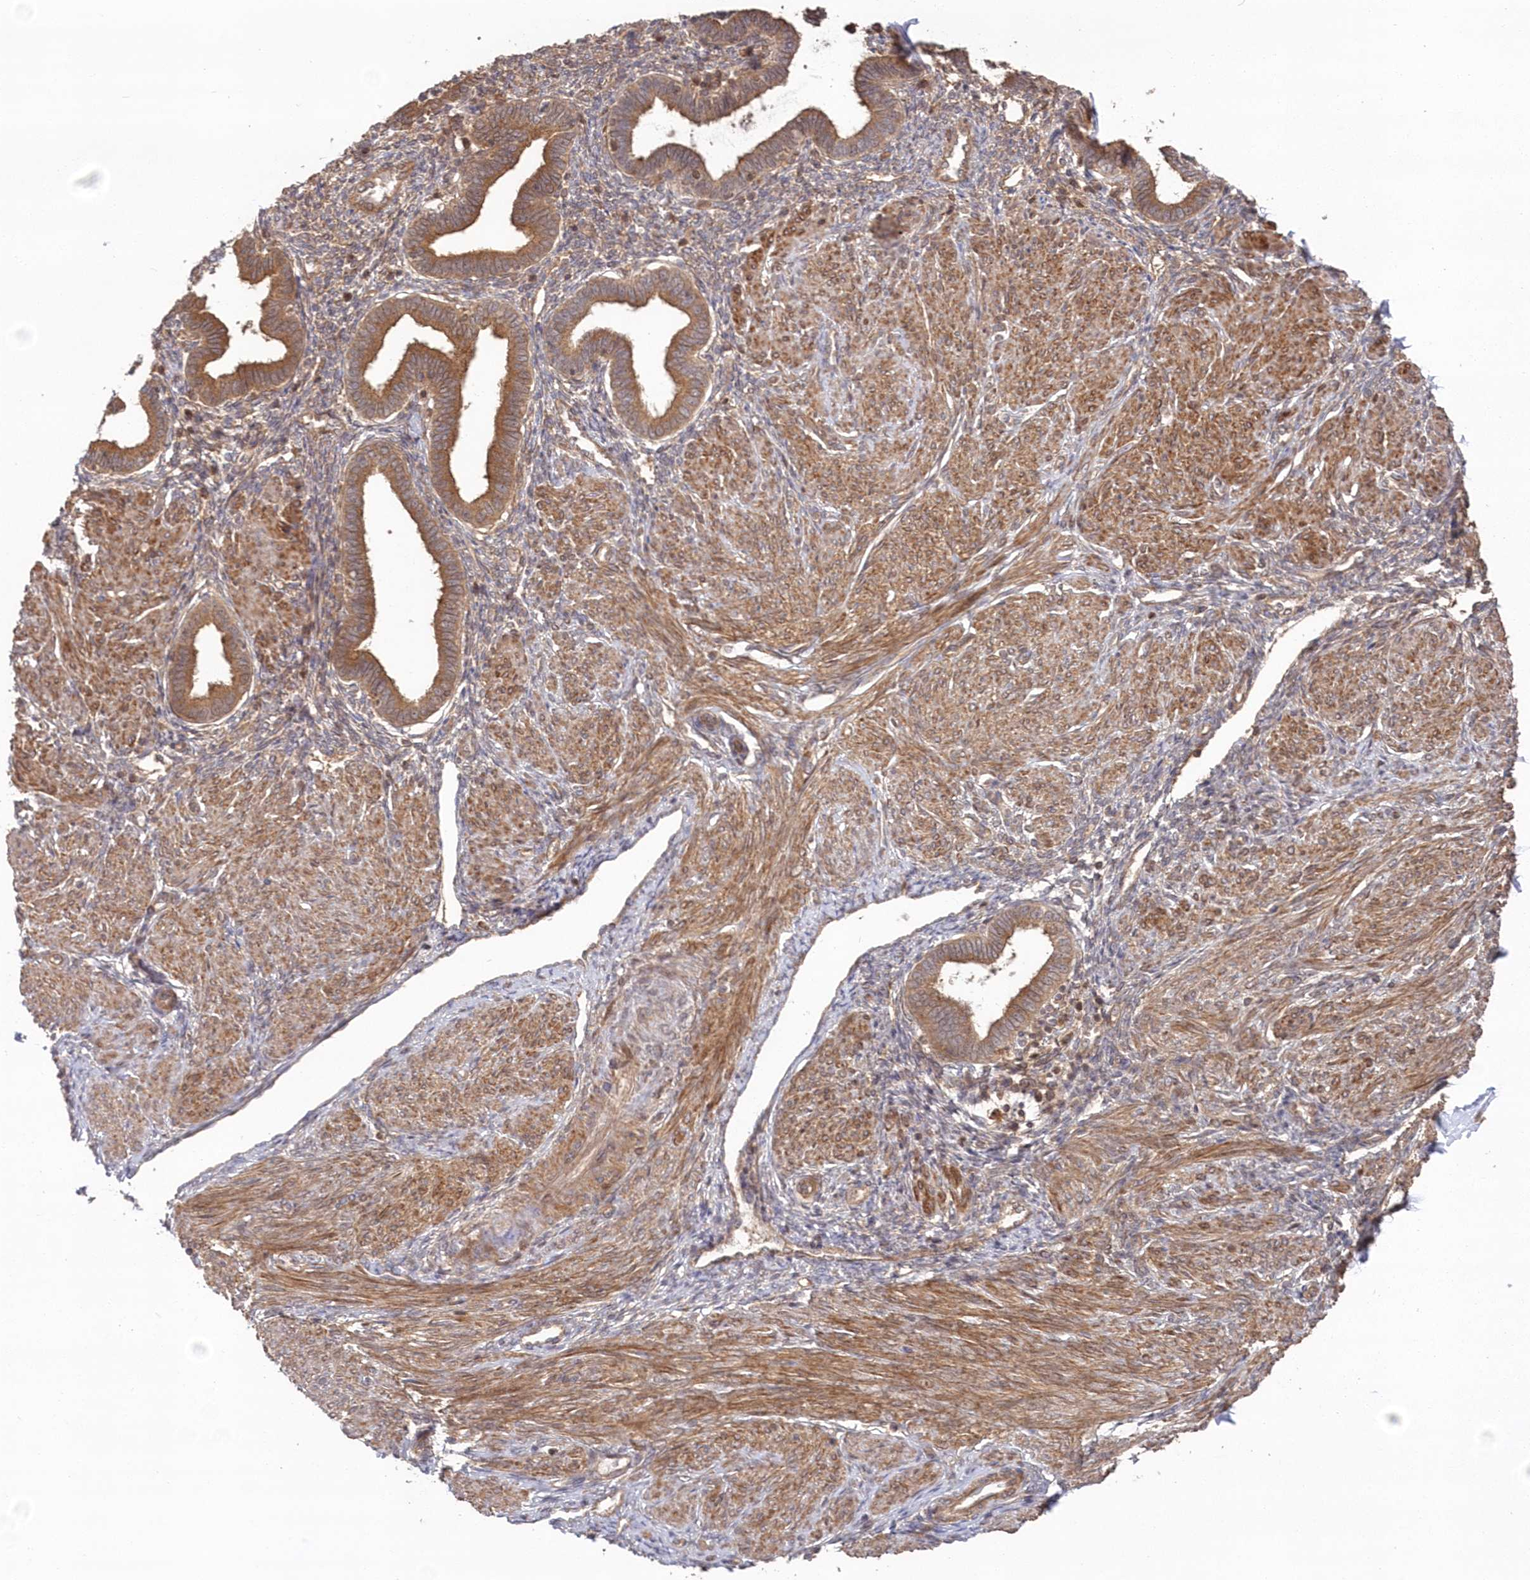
{"staining": {"intensity": "moderate", "quantity": ">75%", "location": "cytoplasmic/membranous"}, "tissue": "endometrium", "cell_type": "Cells in endometrial stroma", "image_type": "normal", "snomed": [{"axis": "morphology", "description": "Normal tissue, NOS"}, {"axis": "topography", "description": "Endometrium"}], "caption": "Brown immunohistochemical staining in unremarkable endometrium demonstrates moderate cytoplasmic/membranous positivity in approximately >75% of cells in endometrial stroma.", "gene": "TBCA", "patient": {"sex": "female", "age": 53}}